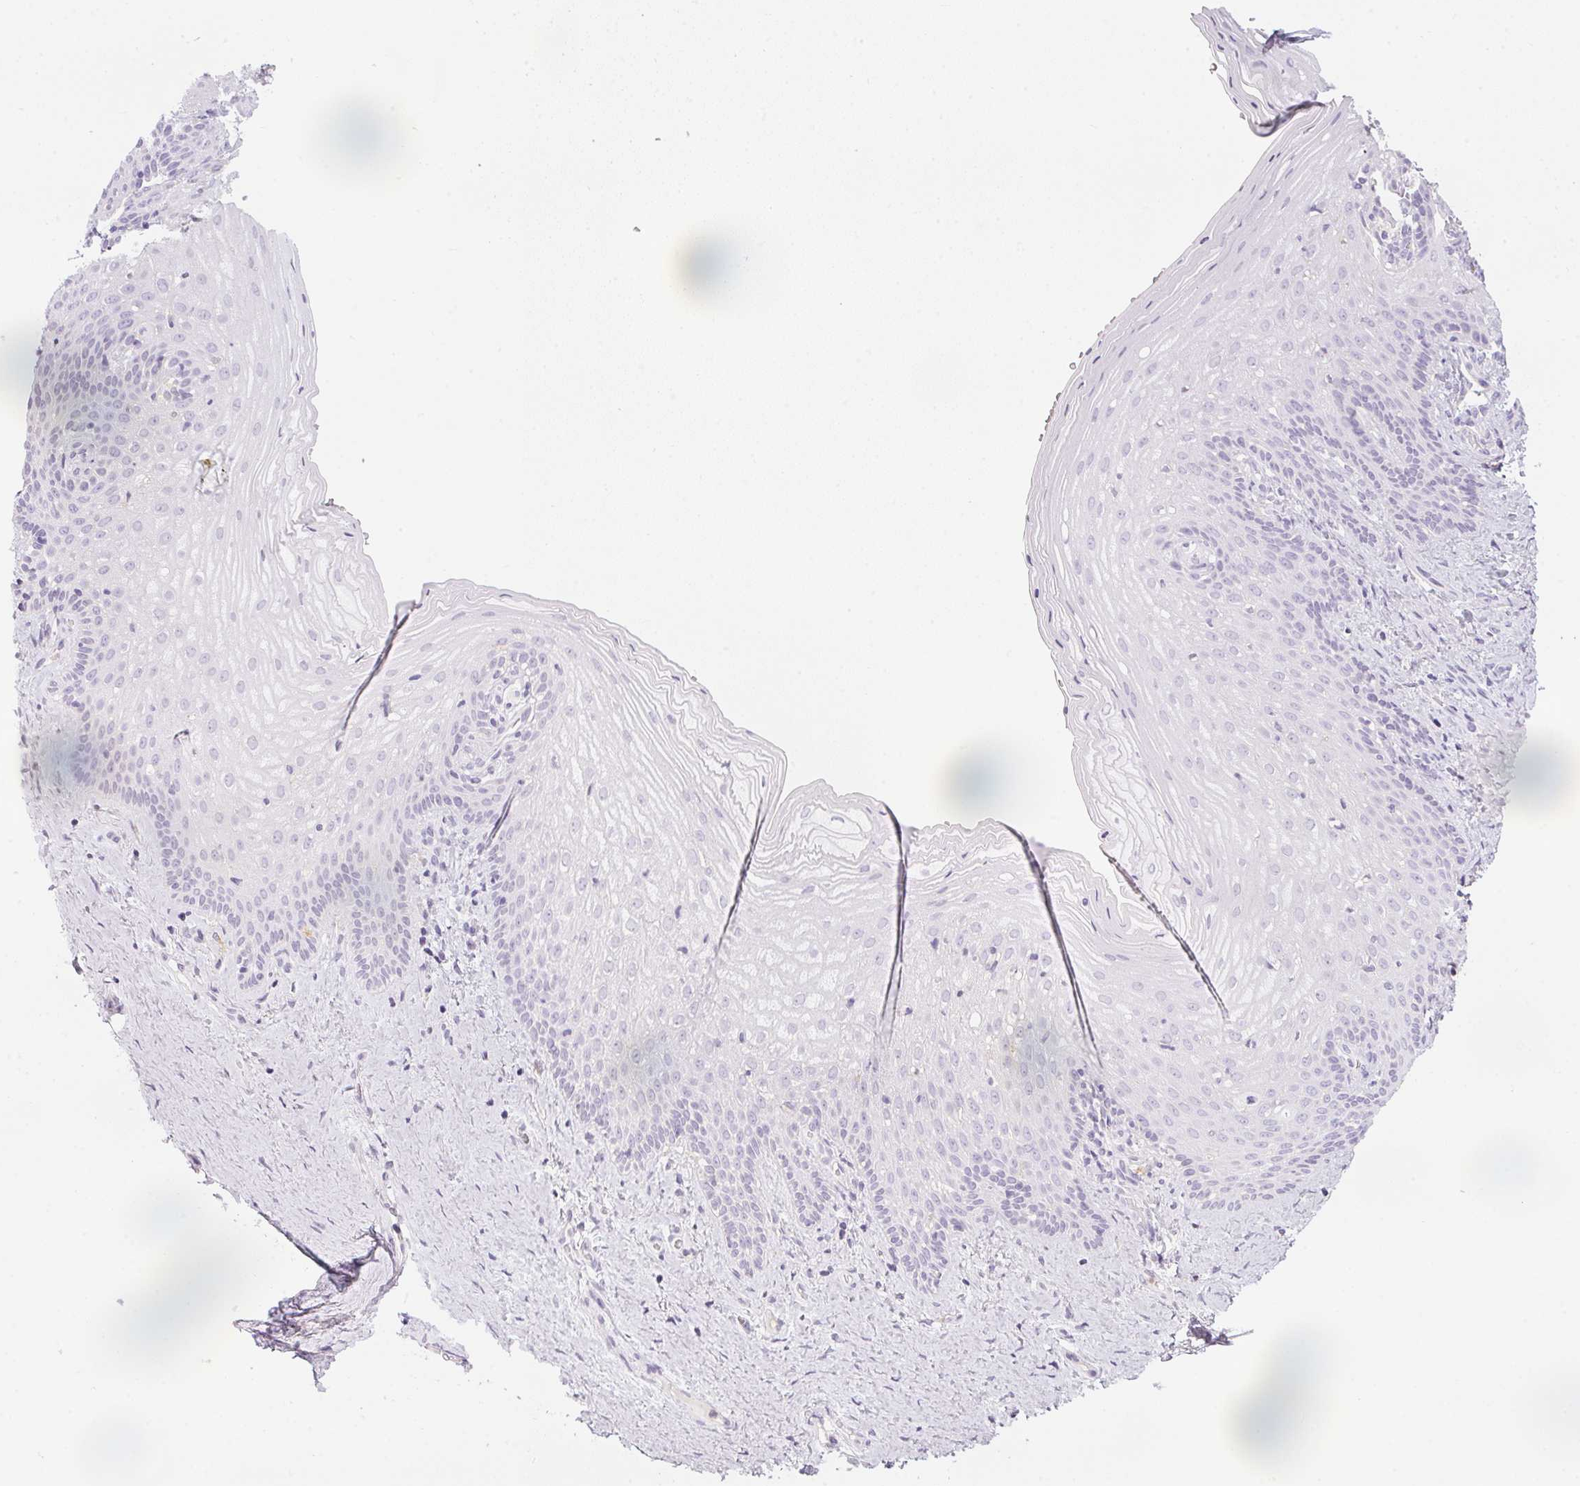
{"staining": {"intensity": "negative", "quantity": "none", "location": "none"}, "tissue": "vagina", "cell_type": "Squamous epithelial cells", "image_type": "normal", "snomed": [{"axis": "morphology", "description": "Normal tissue, NOS"}, {"axis": "topography", "description": "Vagina"}], "caption": "A high-resolution histopathology image shows immunohistochemistry (IHC) staining of normal vagina, which demonstrates no significant expression in squamous epithelial cells.", "gene": "ECPAS", "patient": {"sex": "female", "age": 45}}